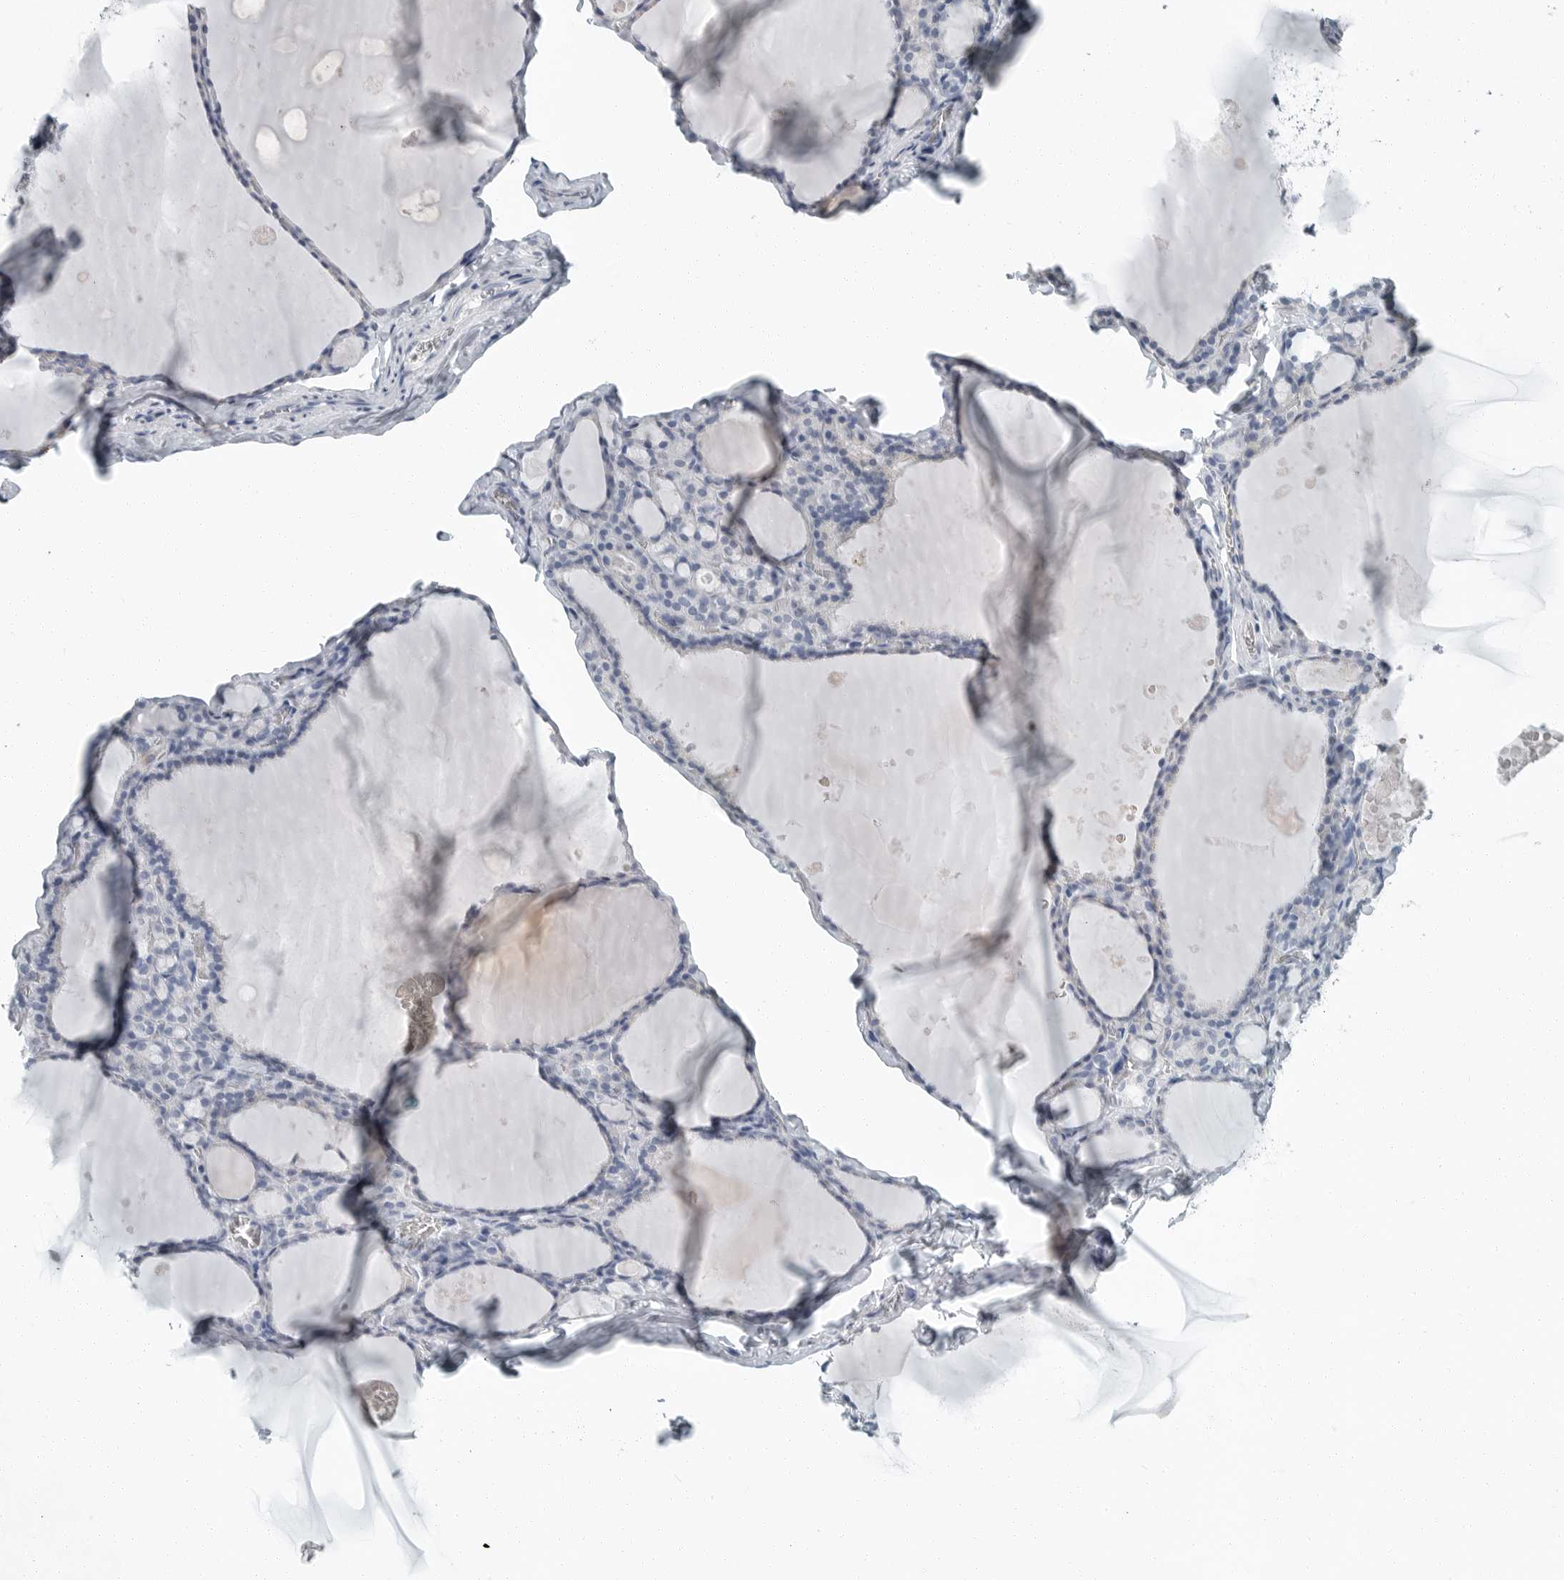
{"staining": {"intensity": "negative", "quantity": "none", "location": "none"}, "tissue": "thyroid gland", "cell_type": "Glandular cells", "image_type": "normal", "snomed": [{"axis": "morphology", "description": "Normal tissue, NOS"}, {"axis": "topography", "description": "Thyroid gland"}], "caption": "Immunohistochemical staining of unremarkable thyroid gland displays no significant staining in glandular cells.", "gene": "ZPBP2", "patient": {"sex": "male", "age": 56}}